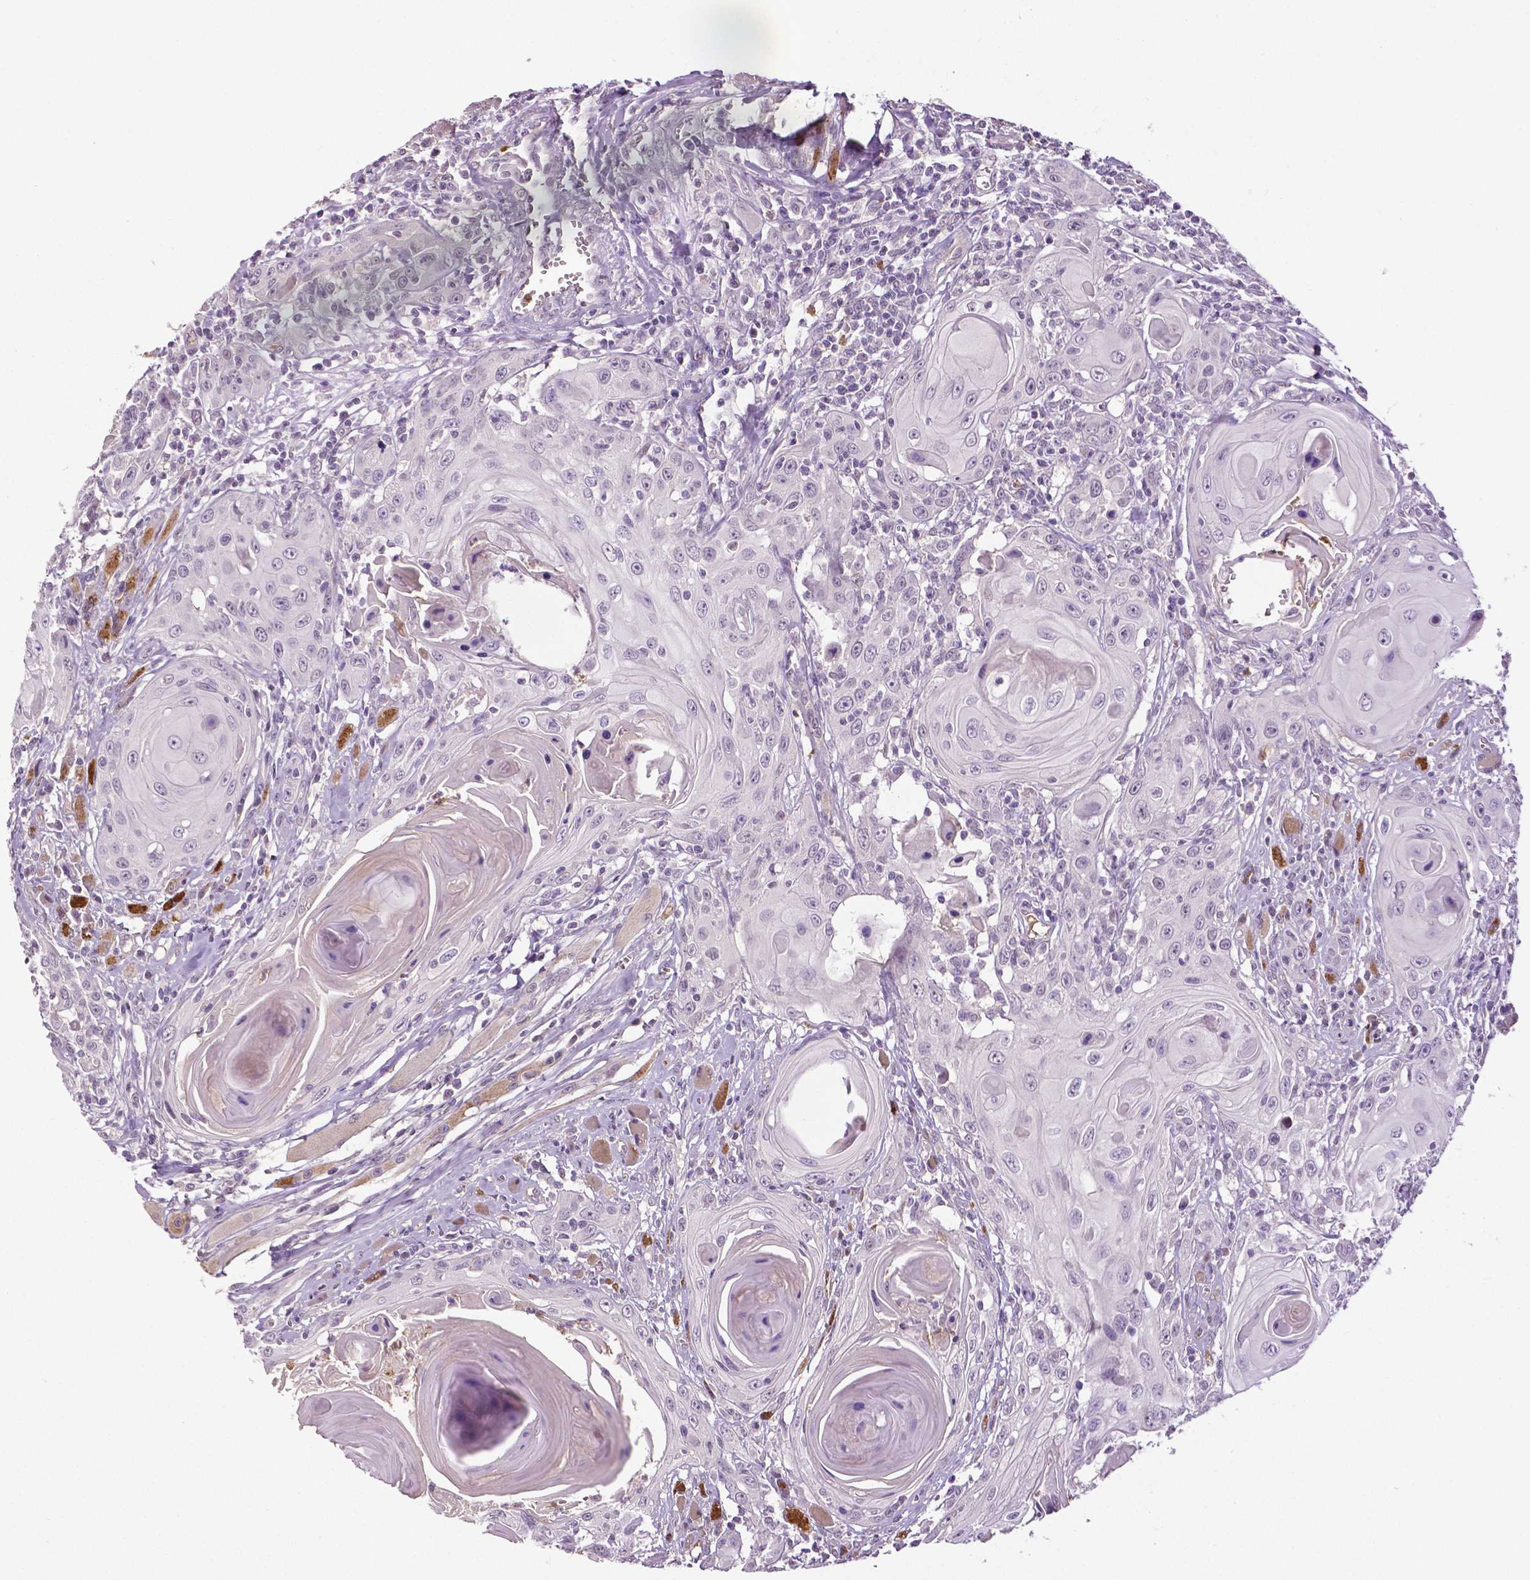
{"staining": {"intensity": "negative", "quantity": "none", "location": "none"}, "tissue": "head and neck cancer", "cell_type": "Tumor cells", "image_type": "cancer", "snomed": [{"axis": "morphology", "description": "Squamous cell carcinoma, NOS"}, {"axis": "topography", "description": "Head-Neck"}], "caption": "Head and neck cancer was stained to show a protein in brown. There is no significant positivity in tumor cells.", "gene": "PTPN5", "patient": {"sex": "female", "age": 80}}